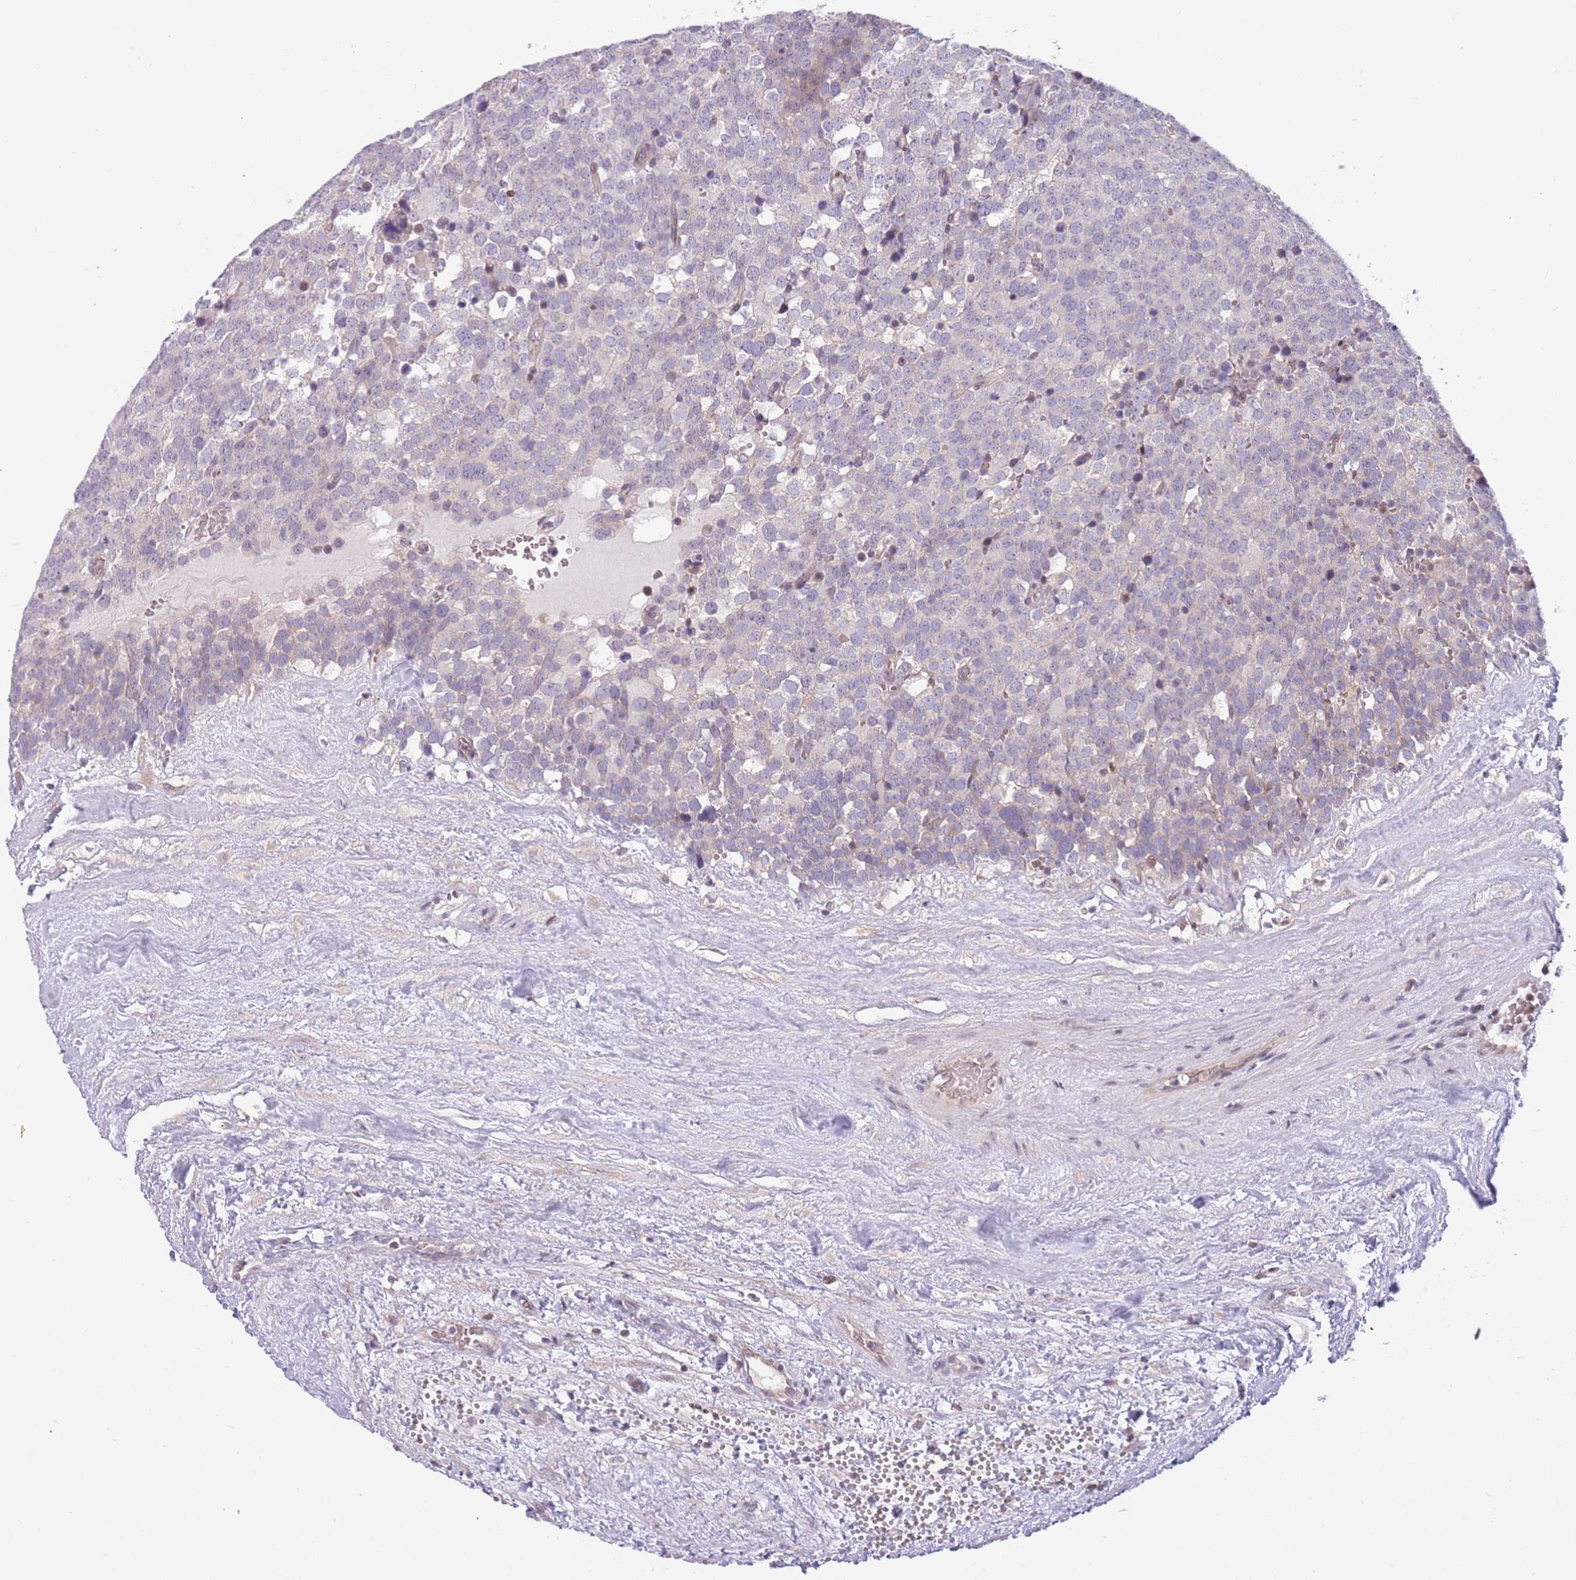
{"staining": {"intensity": "negative", "quantity": "none", "location": "none"}, "tissue": "testis cancer", "cell_type": "Tumor cells", "image_type": "cancer", "snomed": [{"axis": "morphology", "description": "Seminoma, NOS"}, {"axis": "topography", "description": "Testis"}], "caption": "Seminoma (testis) was stained to show a protein in brown. There is no significant positivity in tumor cells.", "gene": "ARHGEF5", "patient": {"sex": "male", "age": 71}}